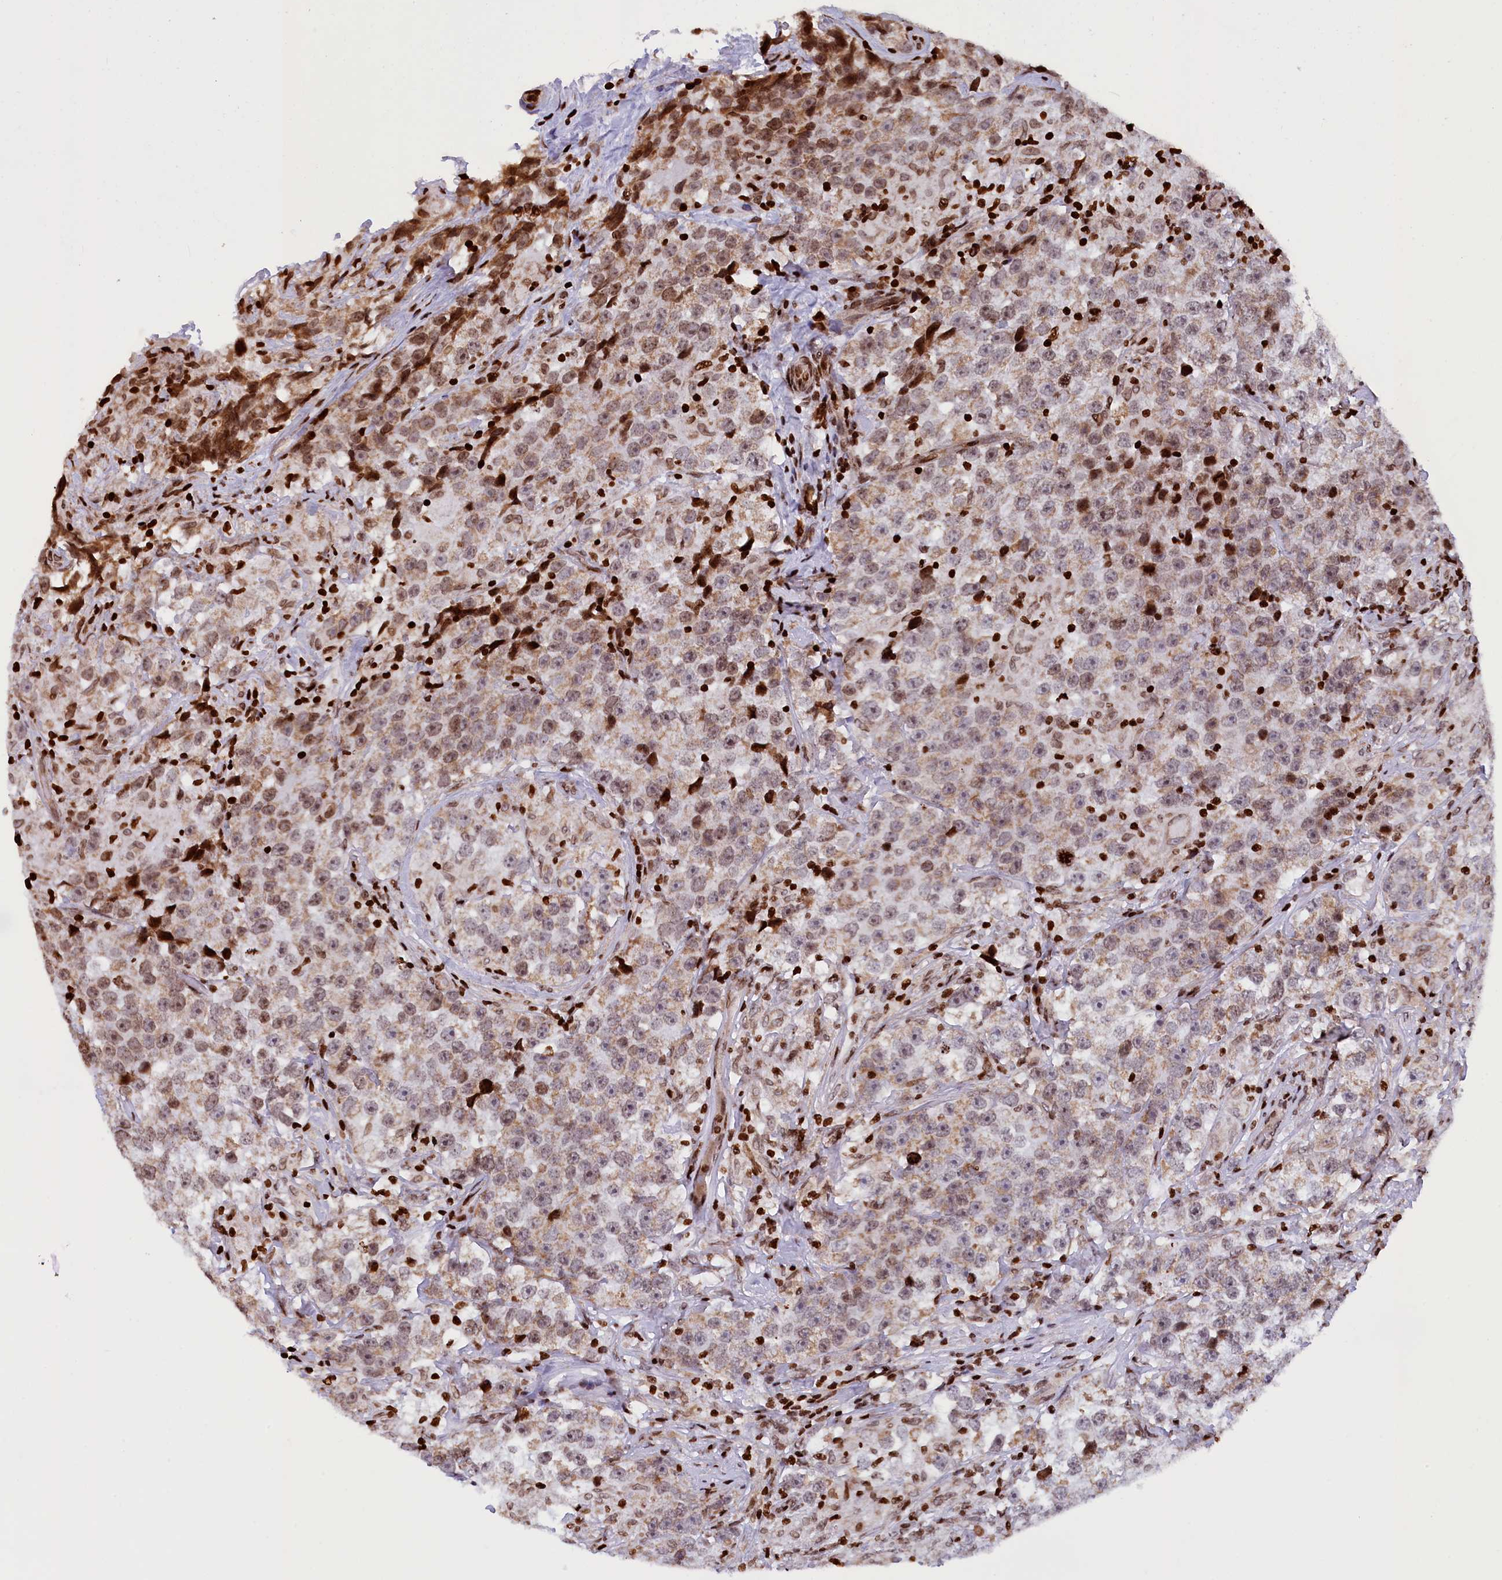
{"staining": {"intensity": "moderate", "quantity": "25%-75%", "location": "cytoplasmic/membranous,nuclear"}, "tissue": "testis cancer", "cell_type": "Tumor cells", "image_type": "cancer", "snomed": [{"axis": "morphology", "description": "Seminoma, NOS"}, {"axis": "topography", "description": "Testis"}], "caption": "Testis cancer (seminoma) was stained to show a protein in brown. There is medium levels of moderate cytoplasmic/membranous and nuclear staining in approximately 25%-75% of tumor cells. The staining was performed using DAB, with brown indicating positive protein expression. Nuclei are stained blue with hematoxylin.", "gene": "TIMM29", "patient": {"sex": "male", "age": 46}}